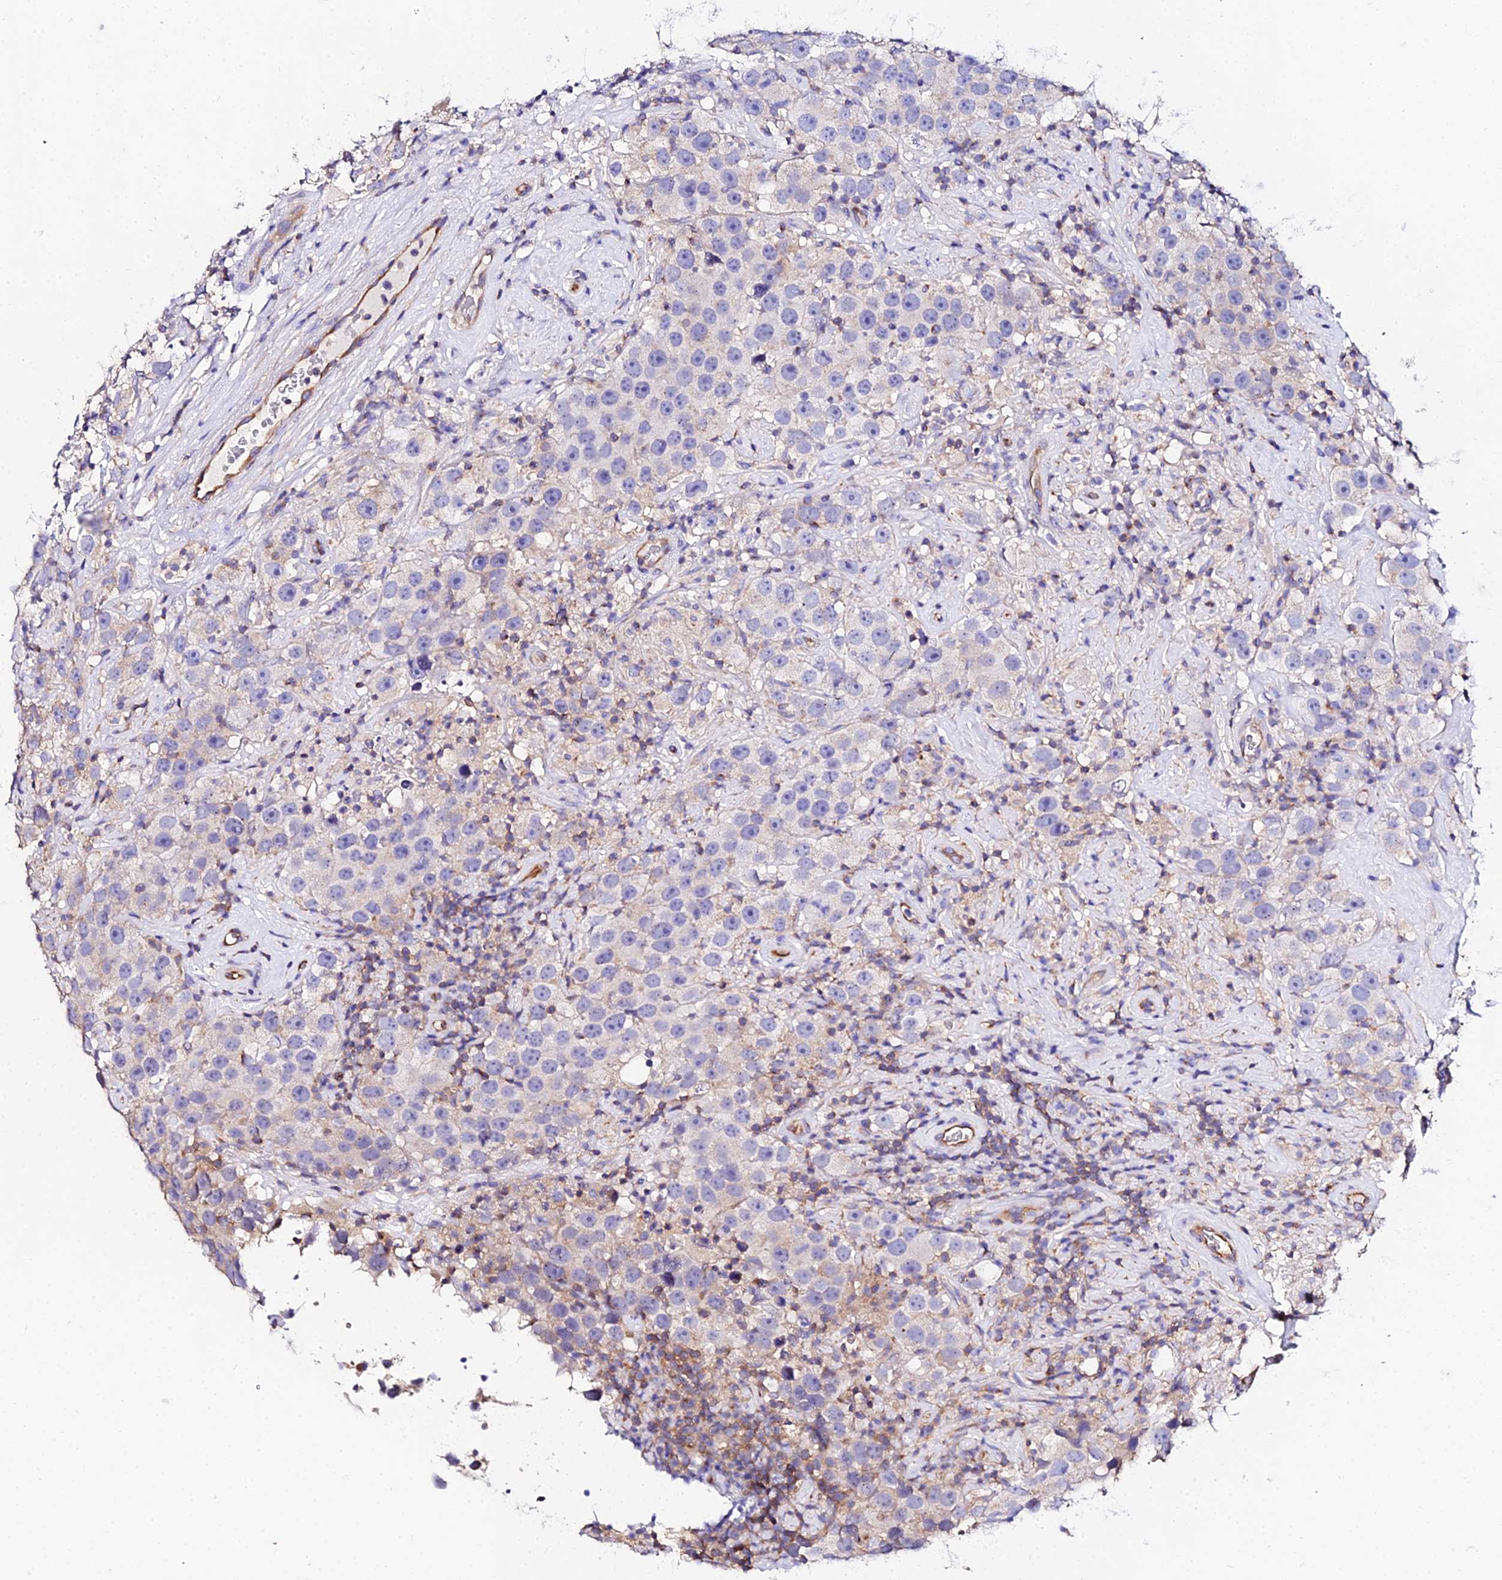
{"staining": {"intensity": "weak", "quantity": "<25%", "location": "cytoplasmic/membranous"}, "tissue": "testis cancer", "cell_type": "Tumor cells", "image_type": "cancer", "snomed": [{"axis": "morphology", "description": "Seminoma, NOS"}, {"axis": "topography", "description": "Testis"}], "caption": "Immunohistochemistry photomicrograph of neoplastic tissue: seminoma (testis) stained with DAB (3,3'-diaminobenzidine) shows no significant protein positivity in tumor cells. (Stains: DAB (3,3'-diaminobenzidine) immunohistochemistry with hematoxylin counter stain, Microscopy: brightfield microscopy at high magnification).", "gene": "DAW1", "patient": {"sex": "male", "age": 49}}